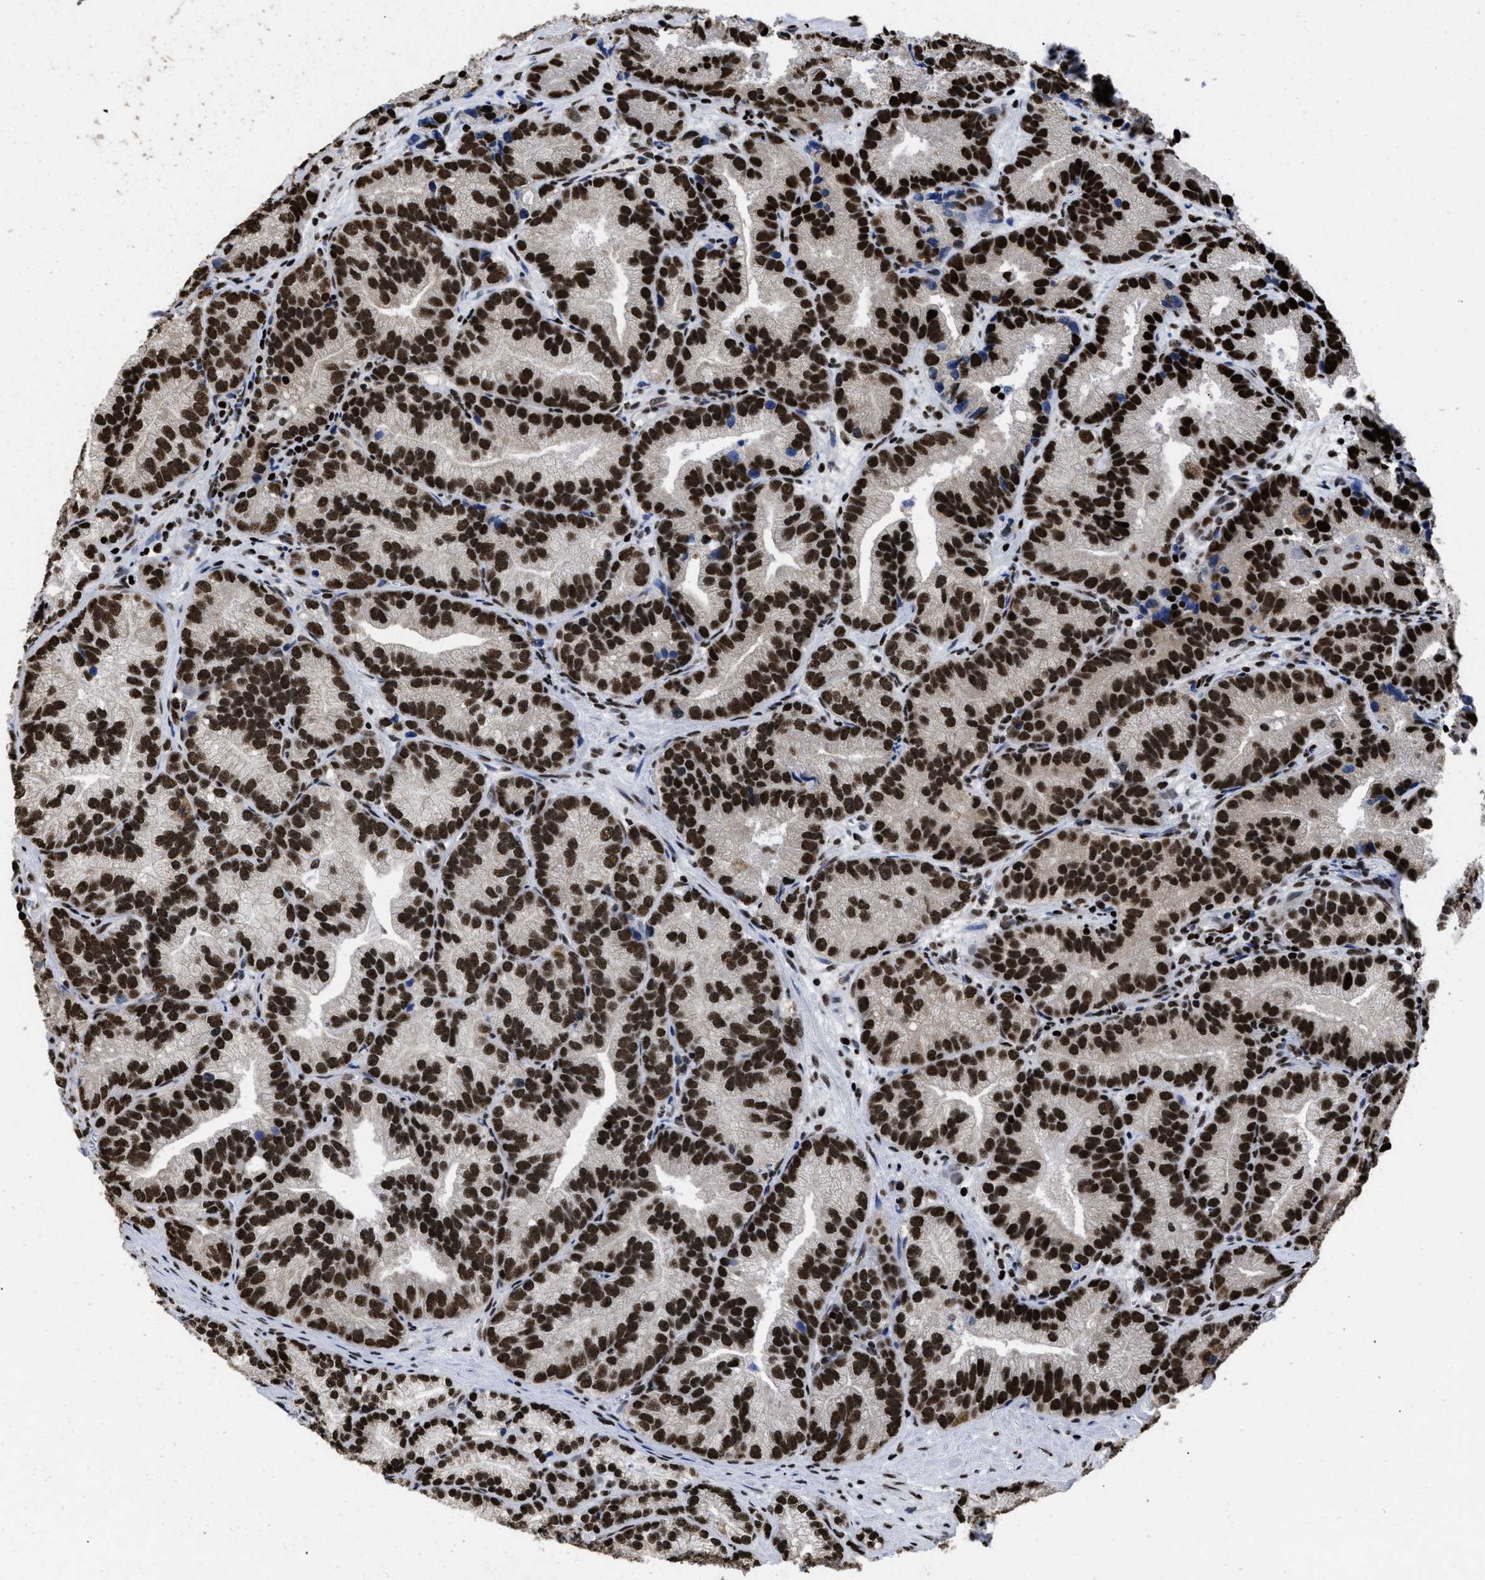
{"staining": {"intensity": "strong", "quantity": ">75%", "location": "nuclear"}, "tissue": "prostate cancer", "cell_type": "Tumor cells", "image_type": "cancer", "snomed": [{"axis": "morphology", "description": "Adenocarcinoma, Low grade"}, {"axis": "topography", "description": "Prostate"}], "caption": "Prostate cancer was stained to show a protein in brown. There is high levels of strong nuclear positivity in approximately >75% of tumor cells. The staining was performed using DAB to visualize the protein expression in brown, while the nuclei were stained in blue with hematoxylin (Magnification: 20x).", "gene": "CALHM3", "patient": {"sex": "male", "age": 89}}